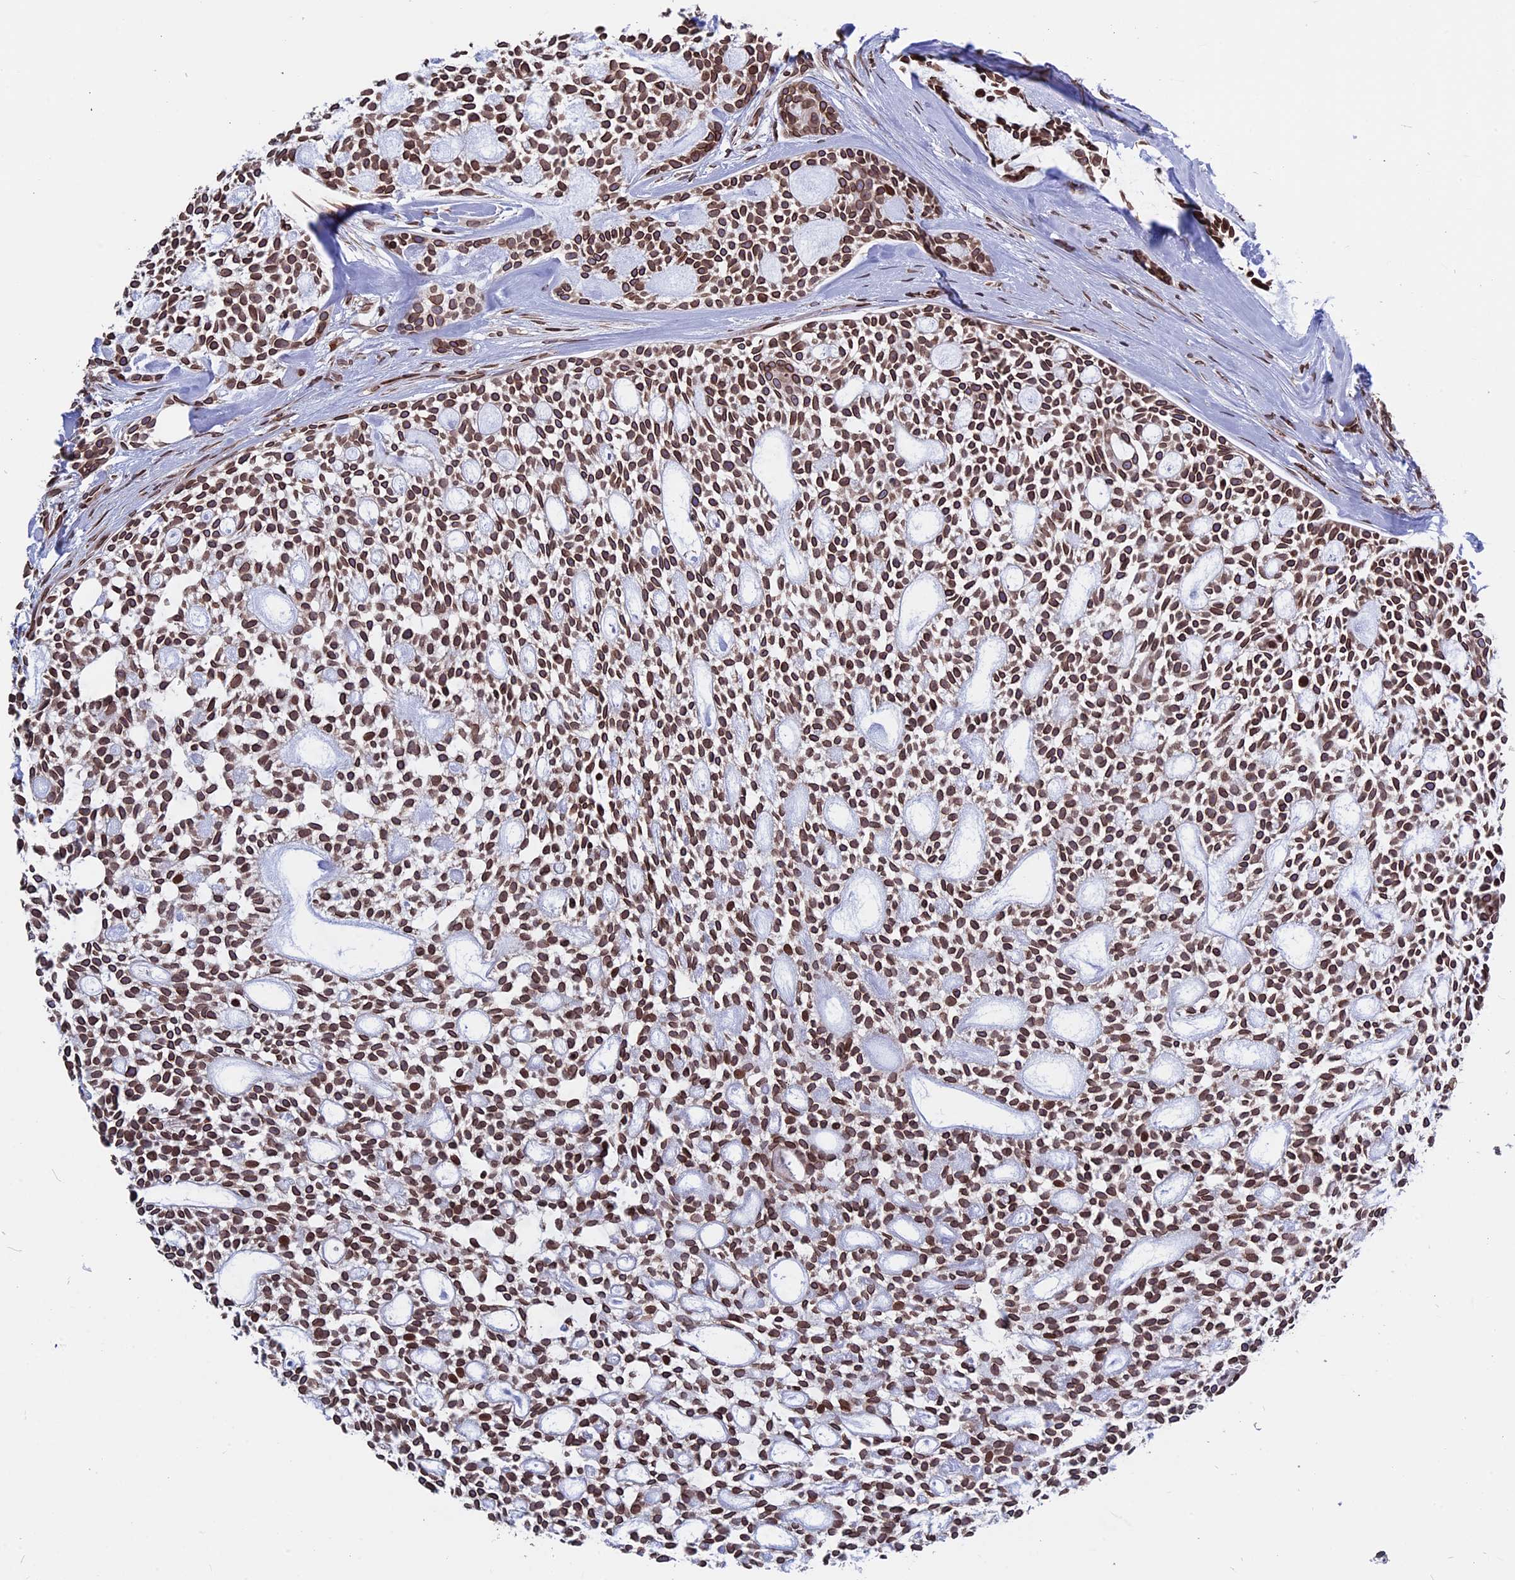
{"staining": {"intensity": "moderate", "quantity": ">75%", "location": "cytoplasmic/membranous,nuclear"}, "tissue": "head and neck cancer", "cell_type": "Tumor cells", "image_type": "cancer", "snomed": [{"axis": "morphology", "description": "Adenocarcinoma, NOS"}, {"axis": "topography", "description": "Subcutis"}, {"axis": "topography", "description": "Head-Neck"}], "caption": "A micrograph showing moderate cytoplasmic/membranous and nuclear positivity in approximately >75% of tumor cells in head and neck cancer, as visualized by brown immunohistochemical staining.", "gene": "PTCHD4", "patient": {"sex": "female", "age": 73}}